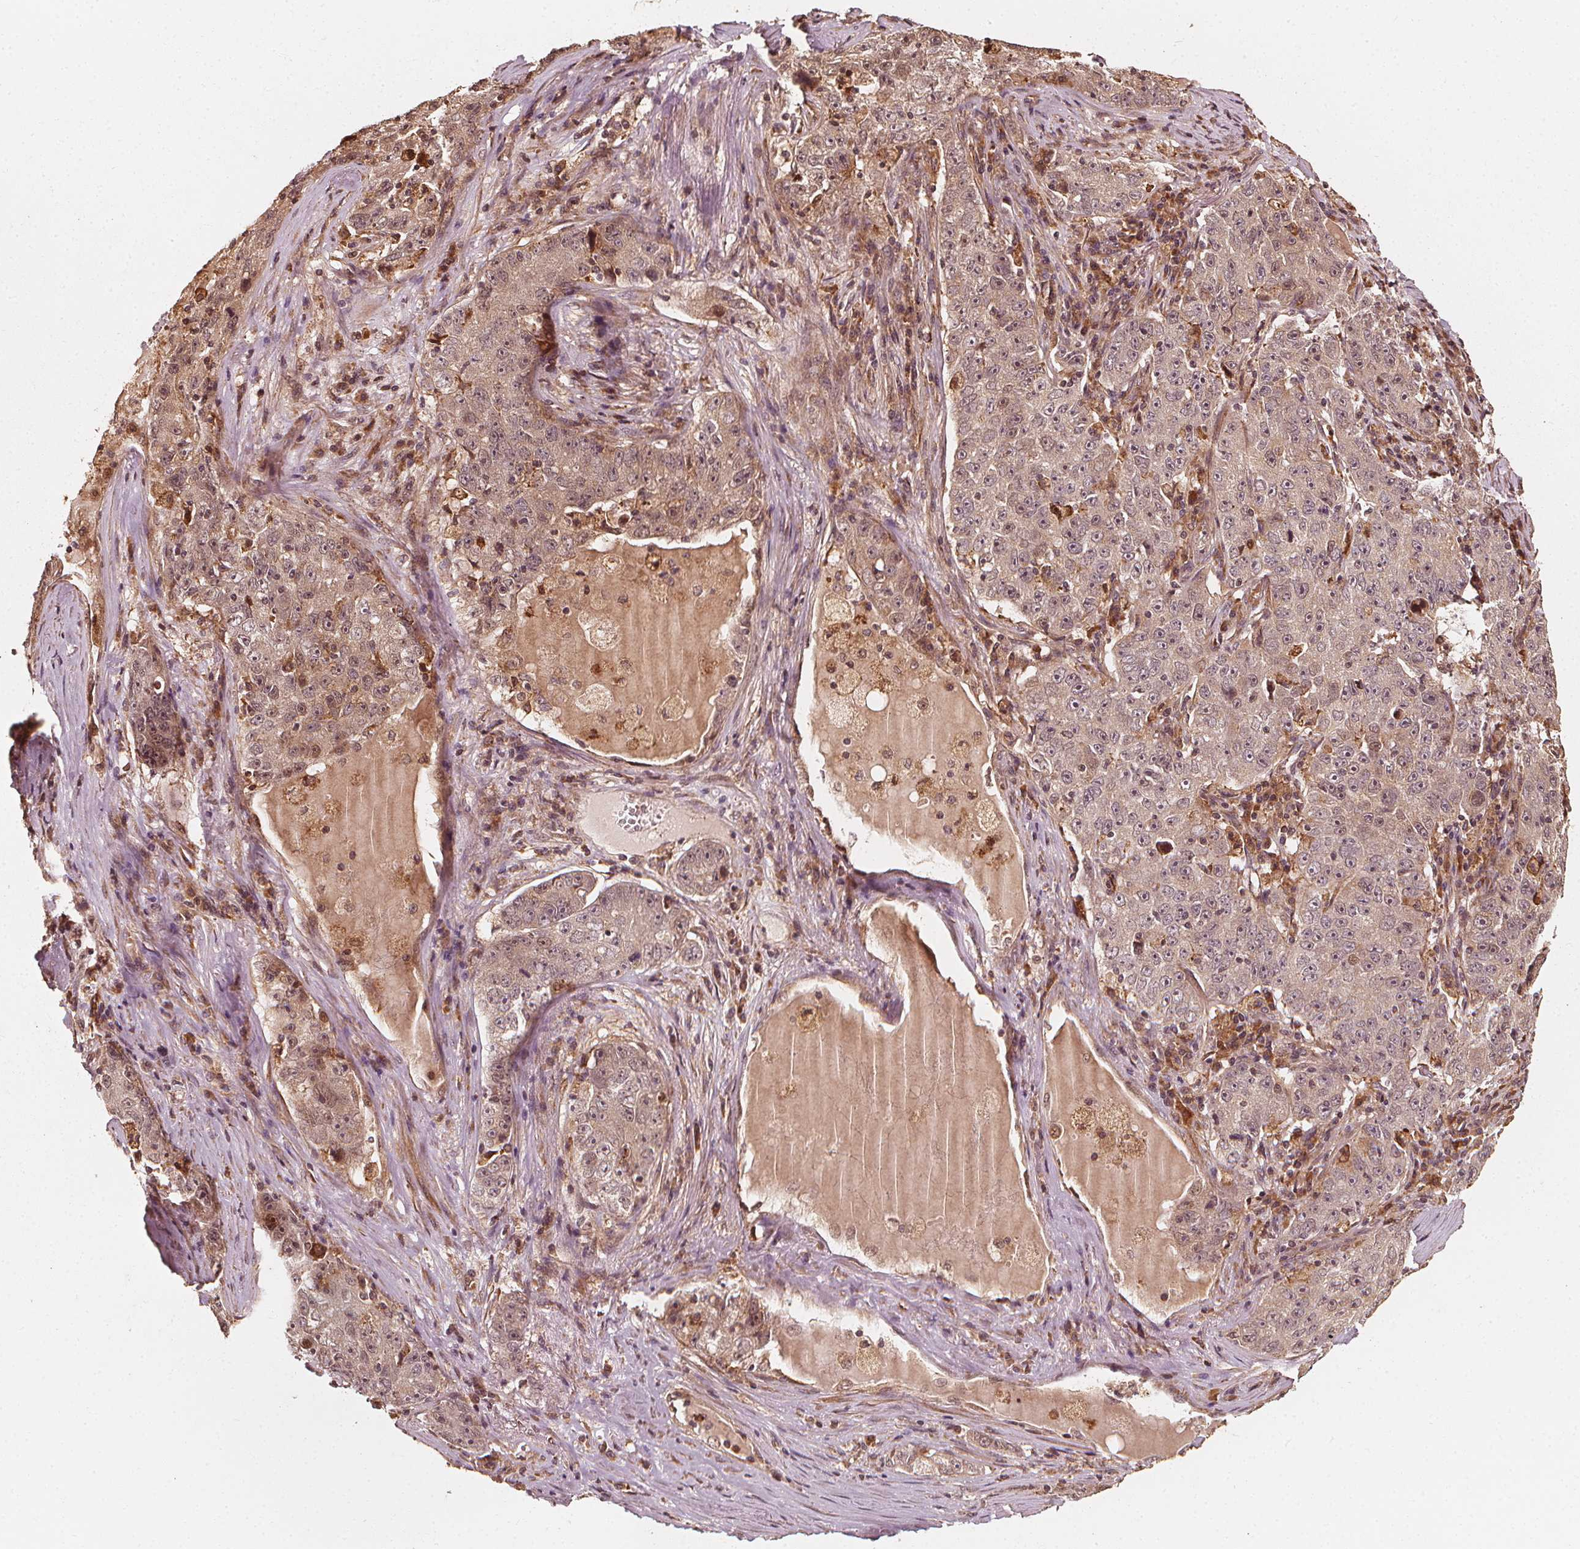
{"staining": {"intensity": "weak", "quantity": "<25%", "location": "cytoplasmic/membranous,nuclear"}, "tissue": "lung cancer", "cell_type": "Tumor cells", "image_type": "cancer", "snomed": [{"axis": "morphology", "description": "Normal morphology"}, {"axis": "morphology", "description": "Adenocarcinoma, NOS"}, {"axis": "topography", "description": "Lymph node"}, {"axis": "topography", "description": "Lung"}], "caption": "DAB (3,3'-diaminobenzidine) immunohistochemical staining of adenocarcinoma (lung) shows no significant staining in tumor cells. (DAB (3,3'-diaminobenzidine) IHC visualized using brightfield microscopy, high magnification).", "gene": "NPC1", "patient": {"sex": "female", "age": 57}}